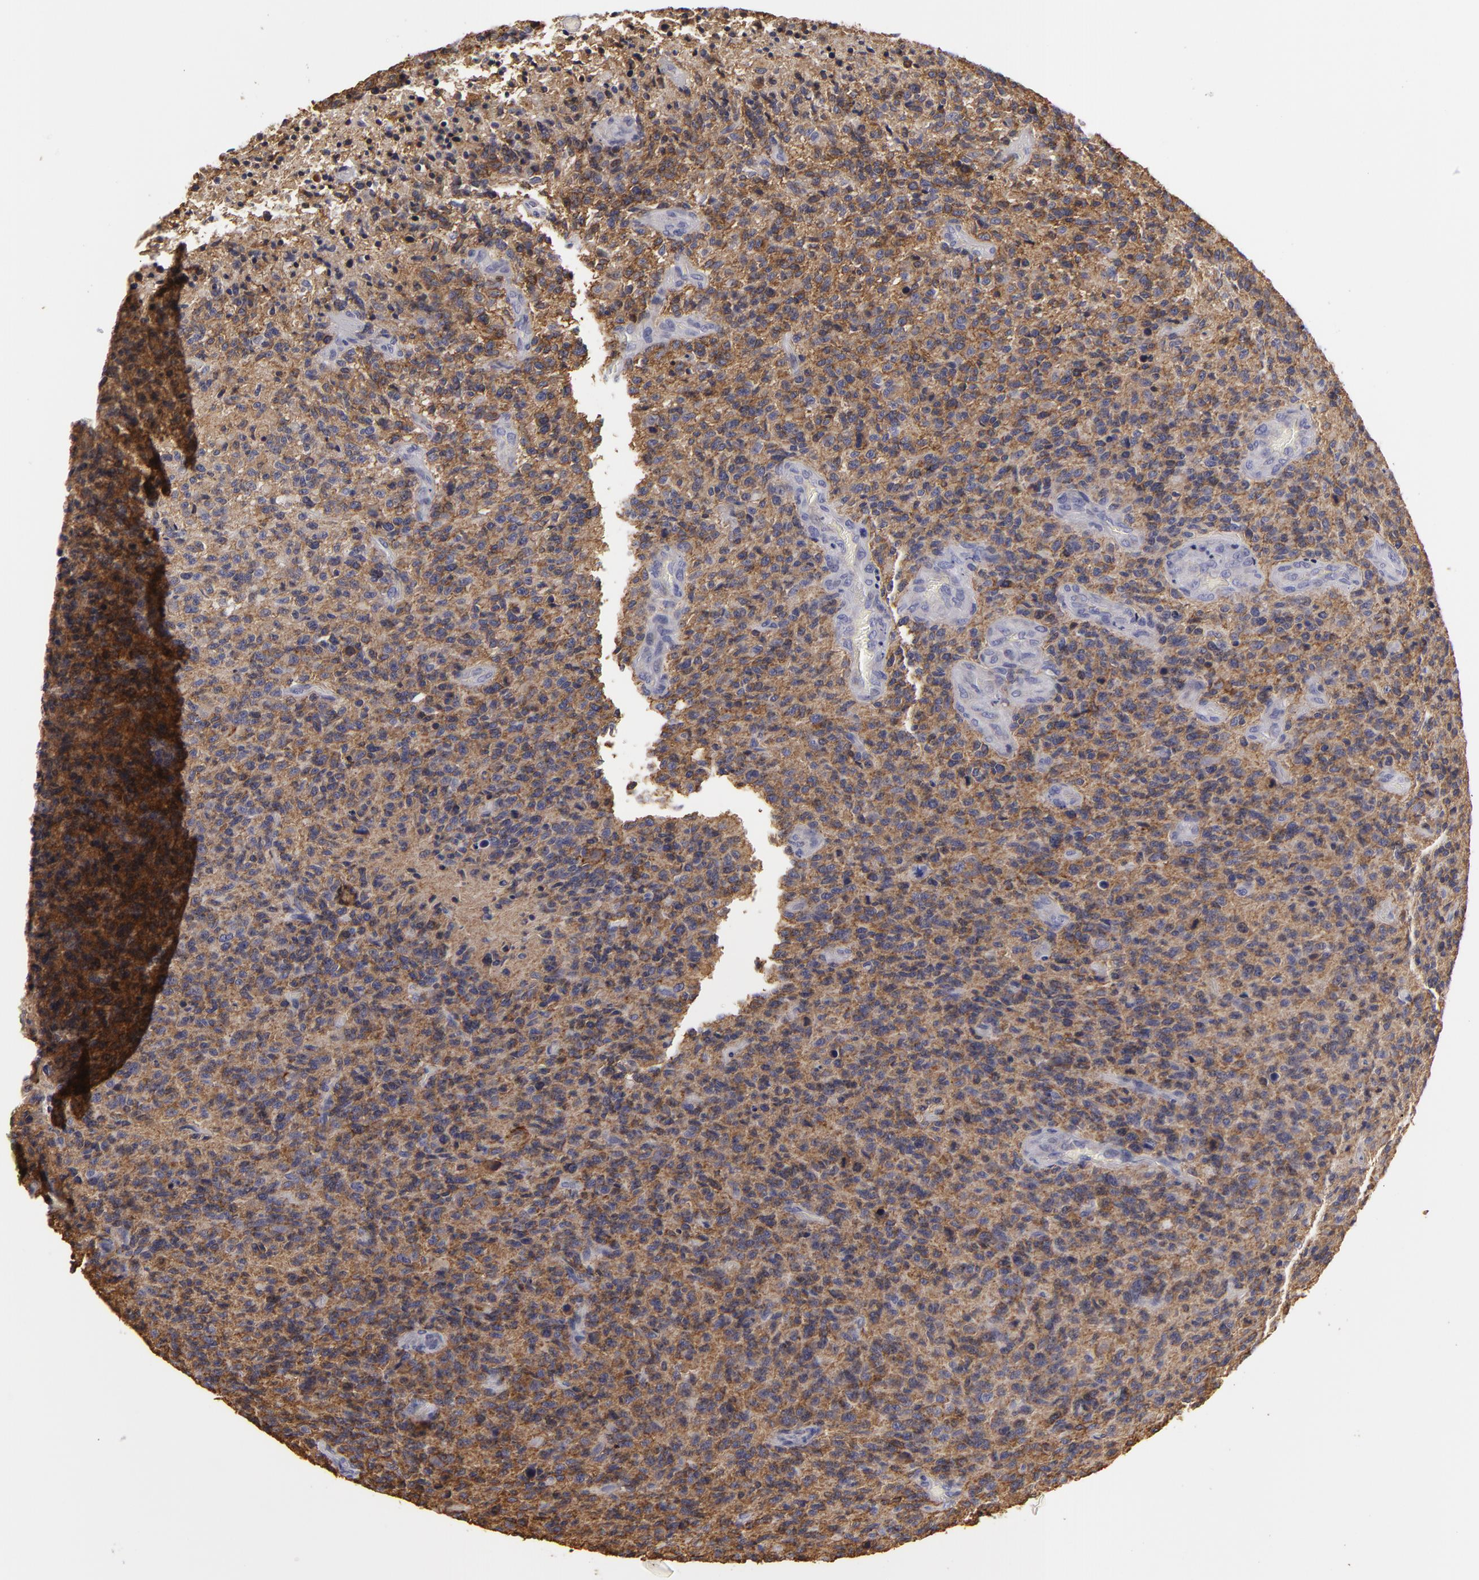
{"staining": {"intensity": "moderate", "quantity": ">75%", "location": "cytoplasmic/membranous"}, "tissue": "glioma", "cell_type": "Tumor cells", "image_type": "cancer", "snomed": [{"axis": "morphology", "description": "Glioma, malignant, High grade"}, {"axis": "topography", "description": "Brain"}], "caption": "A medium amount of moderate cytoplasmic/membranous positivity is identified in about >75% of tumor cells in malignant glioma (high-grade) tissue. The staining was performed using DAB (3,3'-diaminobenzidine) to visualize the protein expression in brown, while the nuclei were stained in blue with hematoxylin (Magnification: 20x).", "gene": "ATP2B3", "patient": {"sex": "male", "age": 36}}